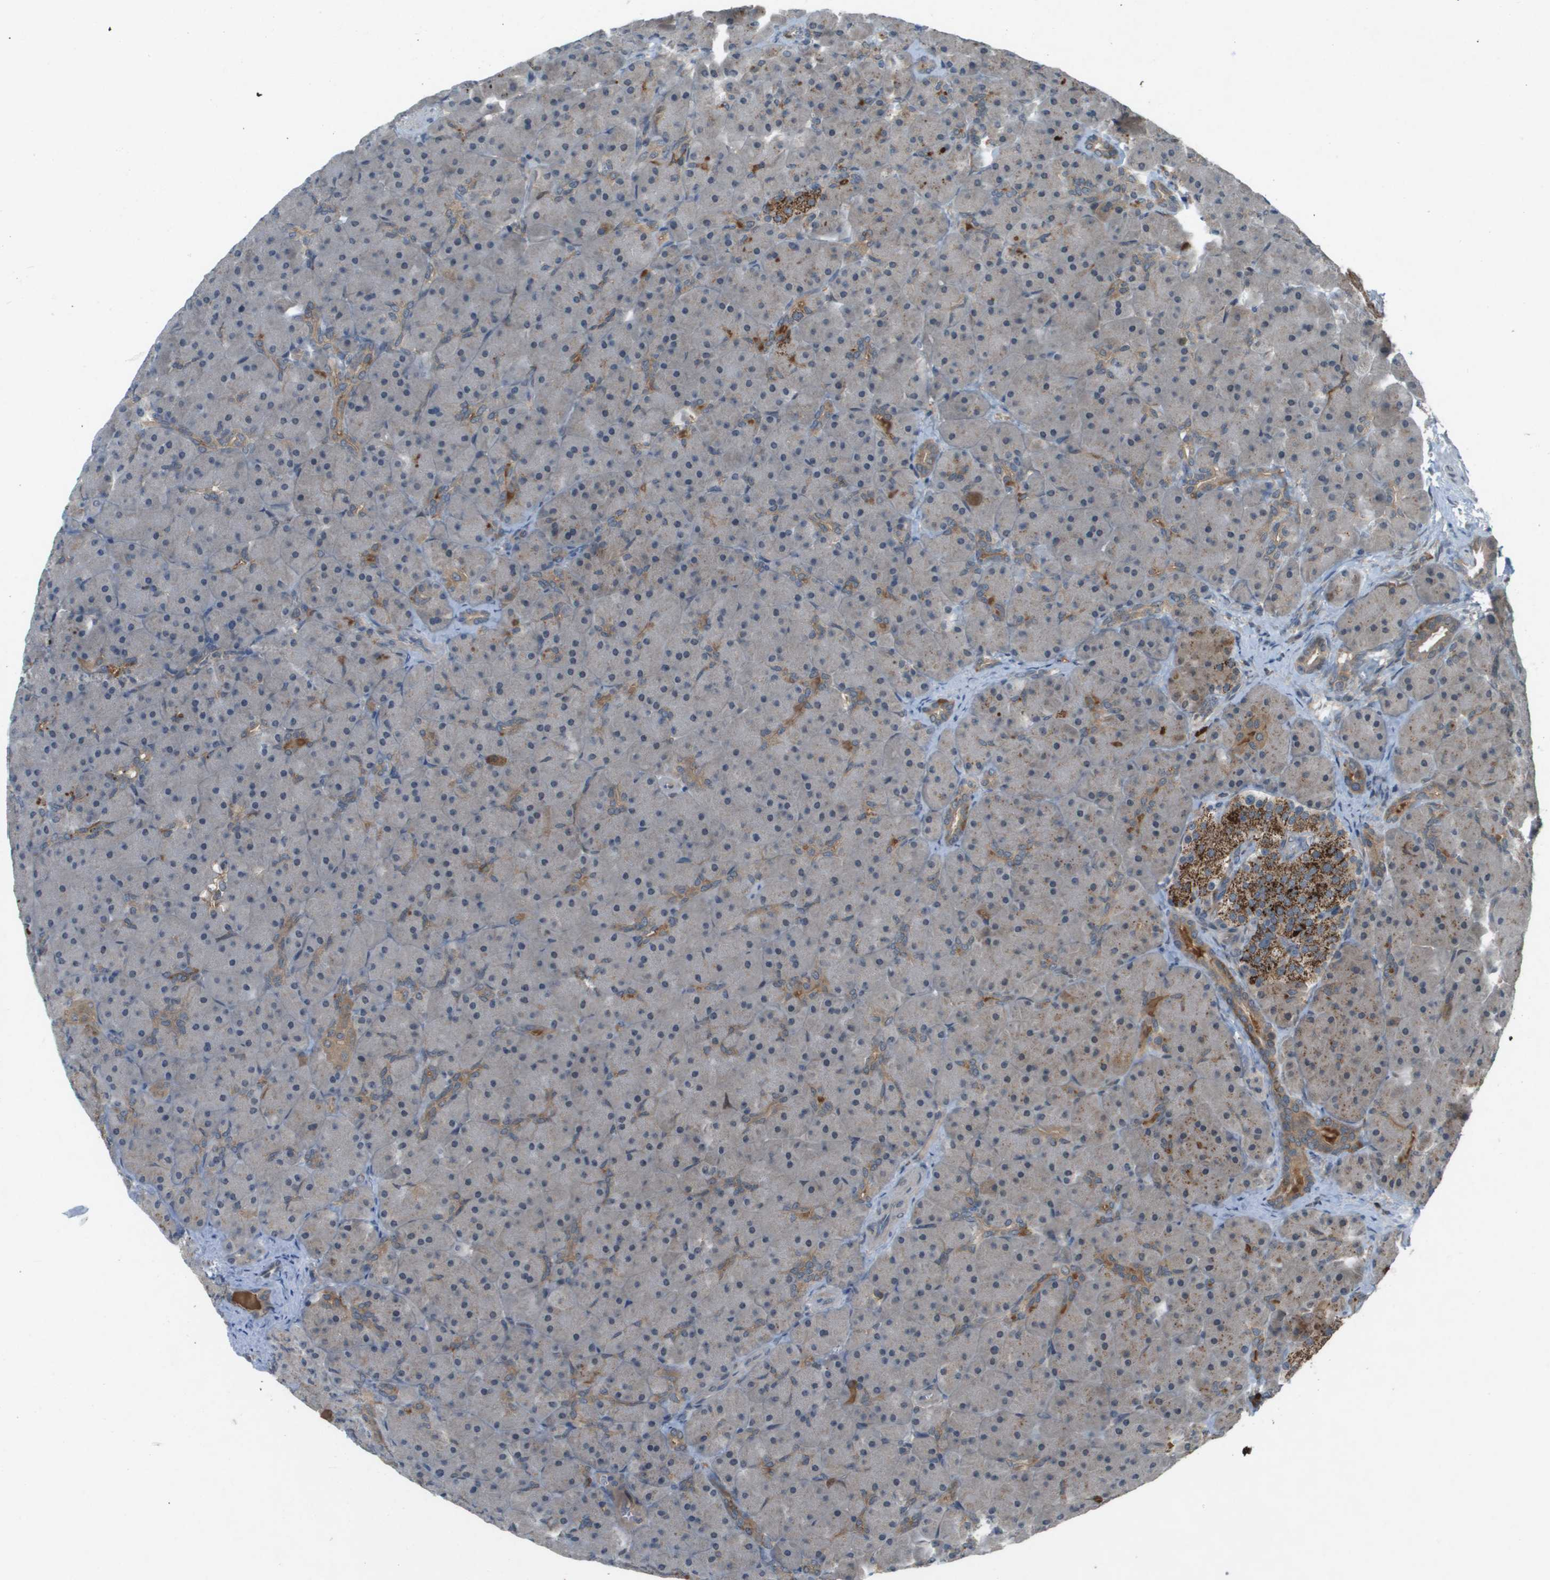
{"staining": {"intensity": "moderate", "quantity": "<25%", "location": "cytoplasmic/membranous"}, "tissue": "pancreas", "cell_type": "Exocrine glandular cells", "image_type": "normal", "snomed": [{"axis": "morphology", "description": "Normal tissue, NOS"}, {"axis": "topography", "description": "Pancreas"}], "caption": "Moderate cytoplasmic/membranous positivity for a protein is appreciated in approximately <25% of exocrine glandular cells of benign pancreas using immunohistochemistry.", "gene": "PALD1", "patient": {"sex": "male", "age": 66}}